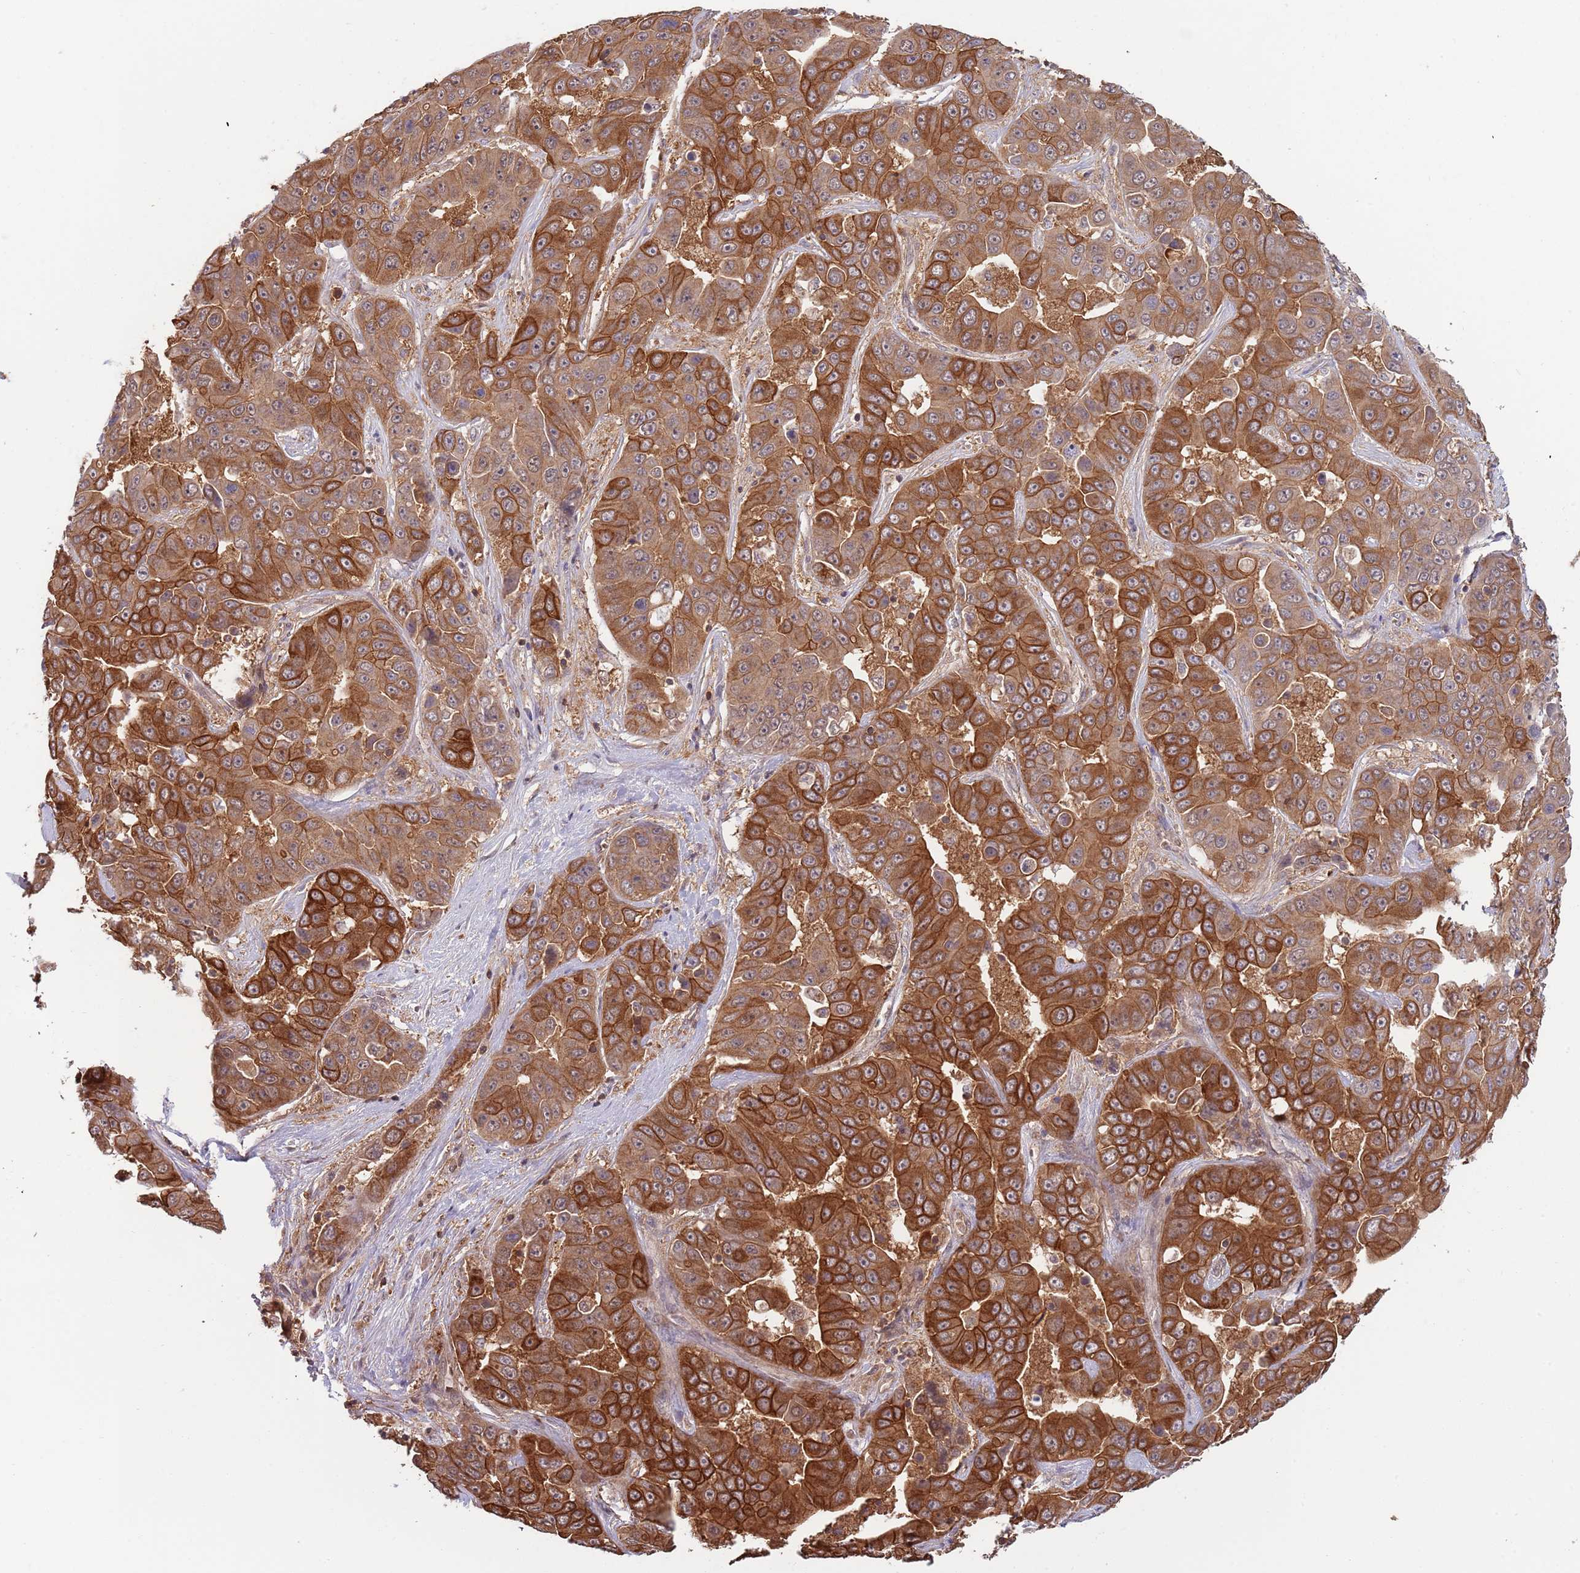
{"staining": {"intensity": "strong", "quantity": ">75%", "location": "cytoplasmic/membranous"}, "tissue": "liver cancer", "cell_type": "Tumor cells", "image_type": "cancer", "snomed": [{"axis": "morphology", "description": "Cholangiocarcinoma"}, {"axis": "topography", "description": "Liver"}], "caption": "A brown stain shows strong cytoplasmic/membranous expression of a protein in liver cancer (cholangiocarcinoma) tumor cells.", "gene": "GSDMD", "patient": {"sex": "female", "age": 52}}